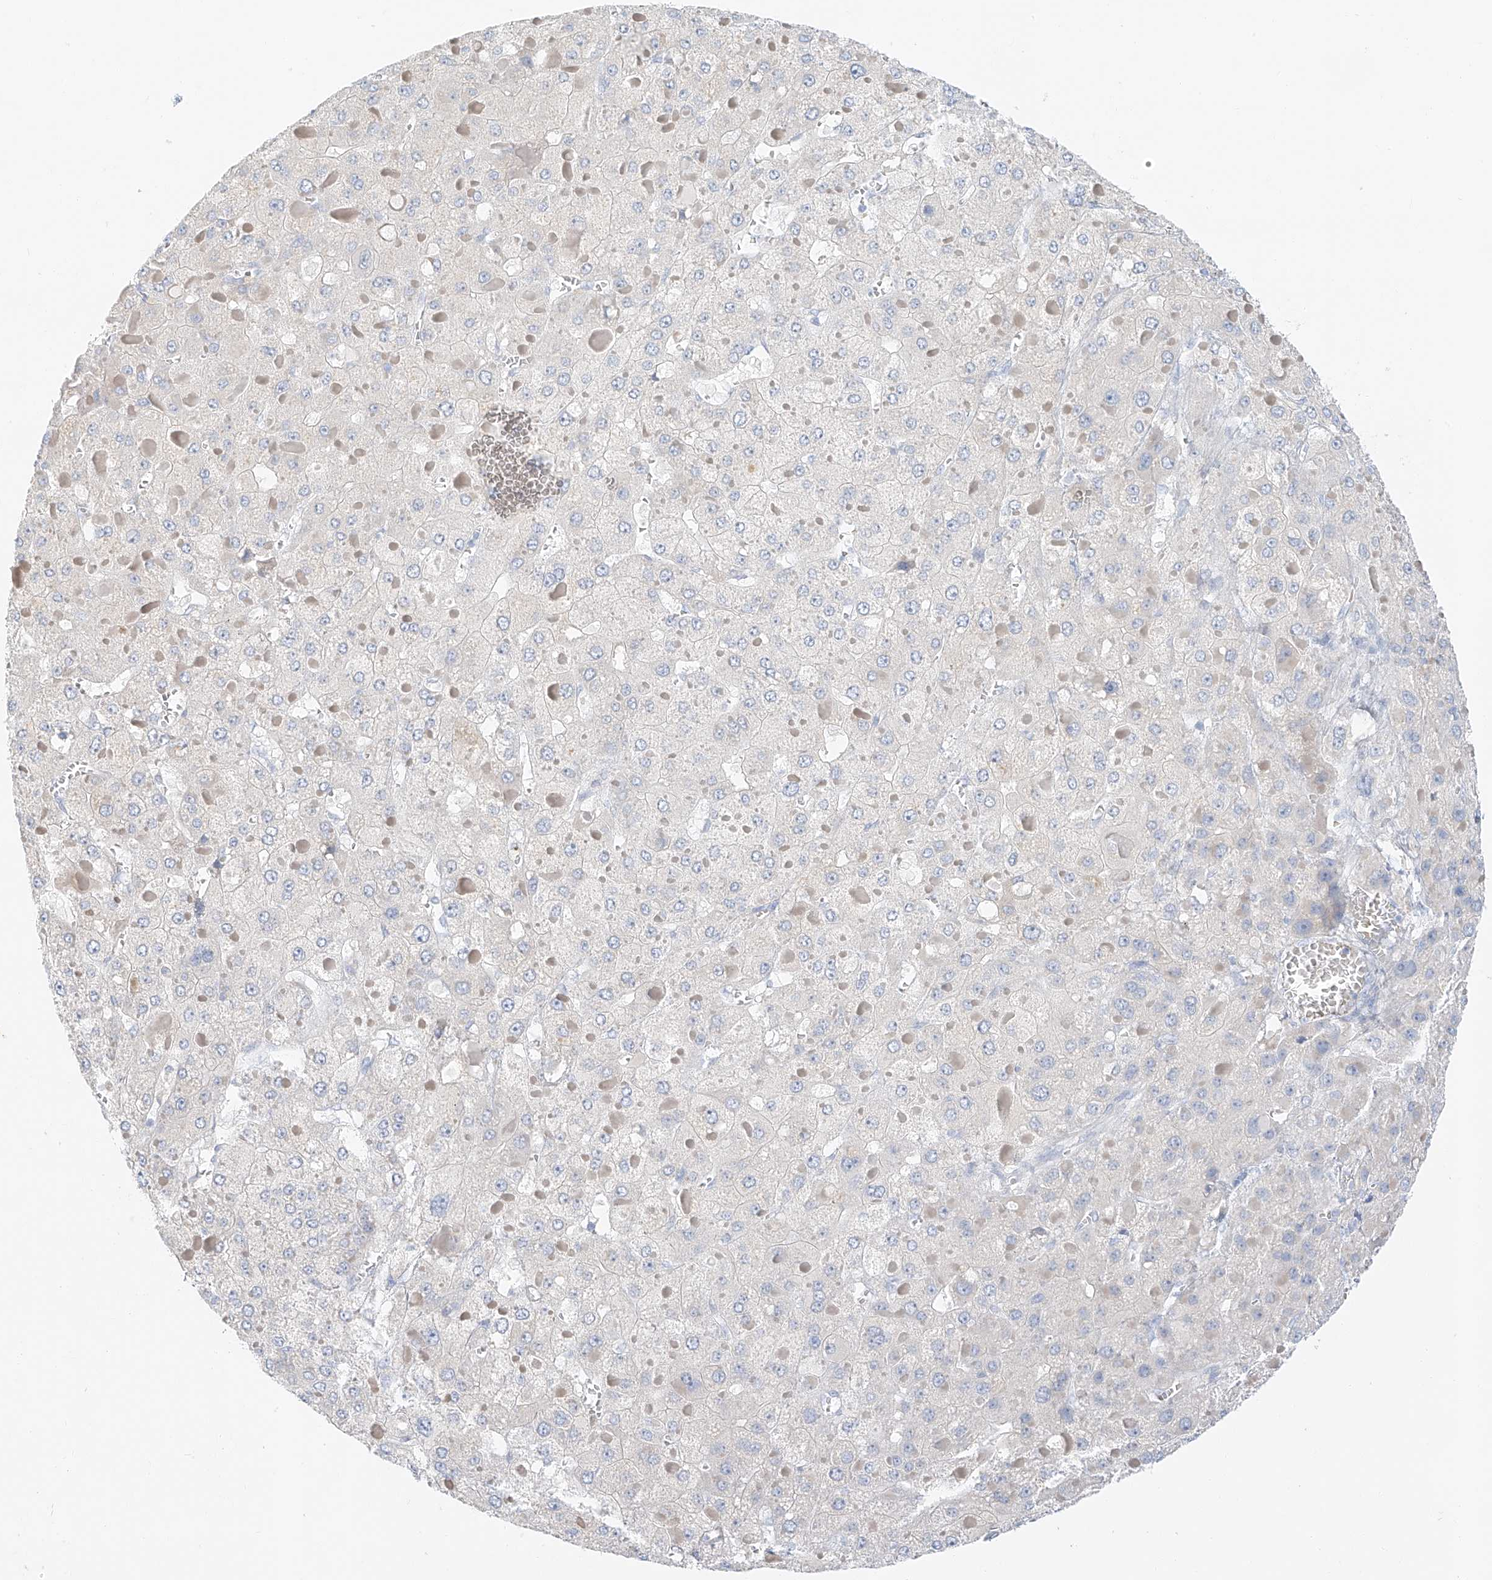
{"staining": {"intensity": "negative", "quantity": "none", "location": "none"}, "tissue": "liver cancer", "cell_type": "Tumor cells", "image_type": "cancer", "snomed": [{"axis": "morphology", "description": "Carcinoma, Hepatocellular, NOS"}, {"axis": "topography", "description": "Liver"}], "caption": "Tumor cells show no significant positivity in liver cancer.", "gene": "PGC", "patient": {"sex": "female", "age": 73}}